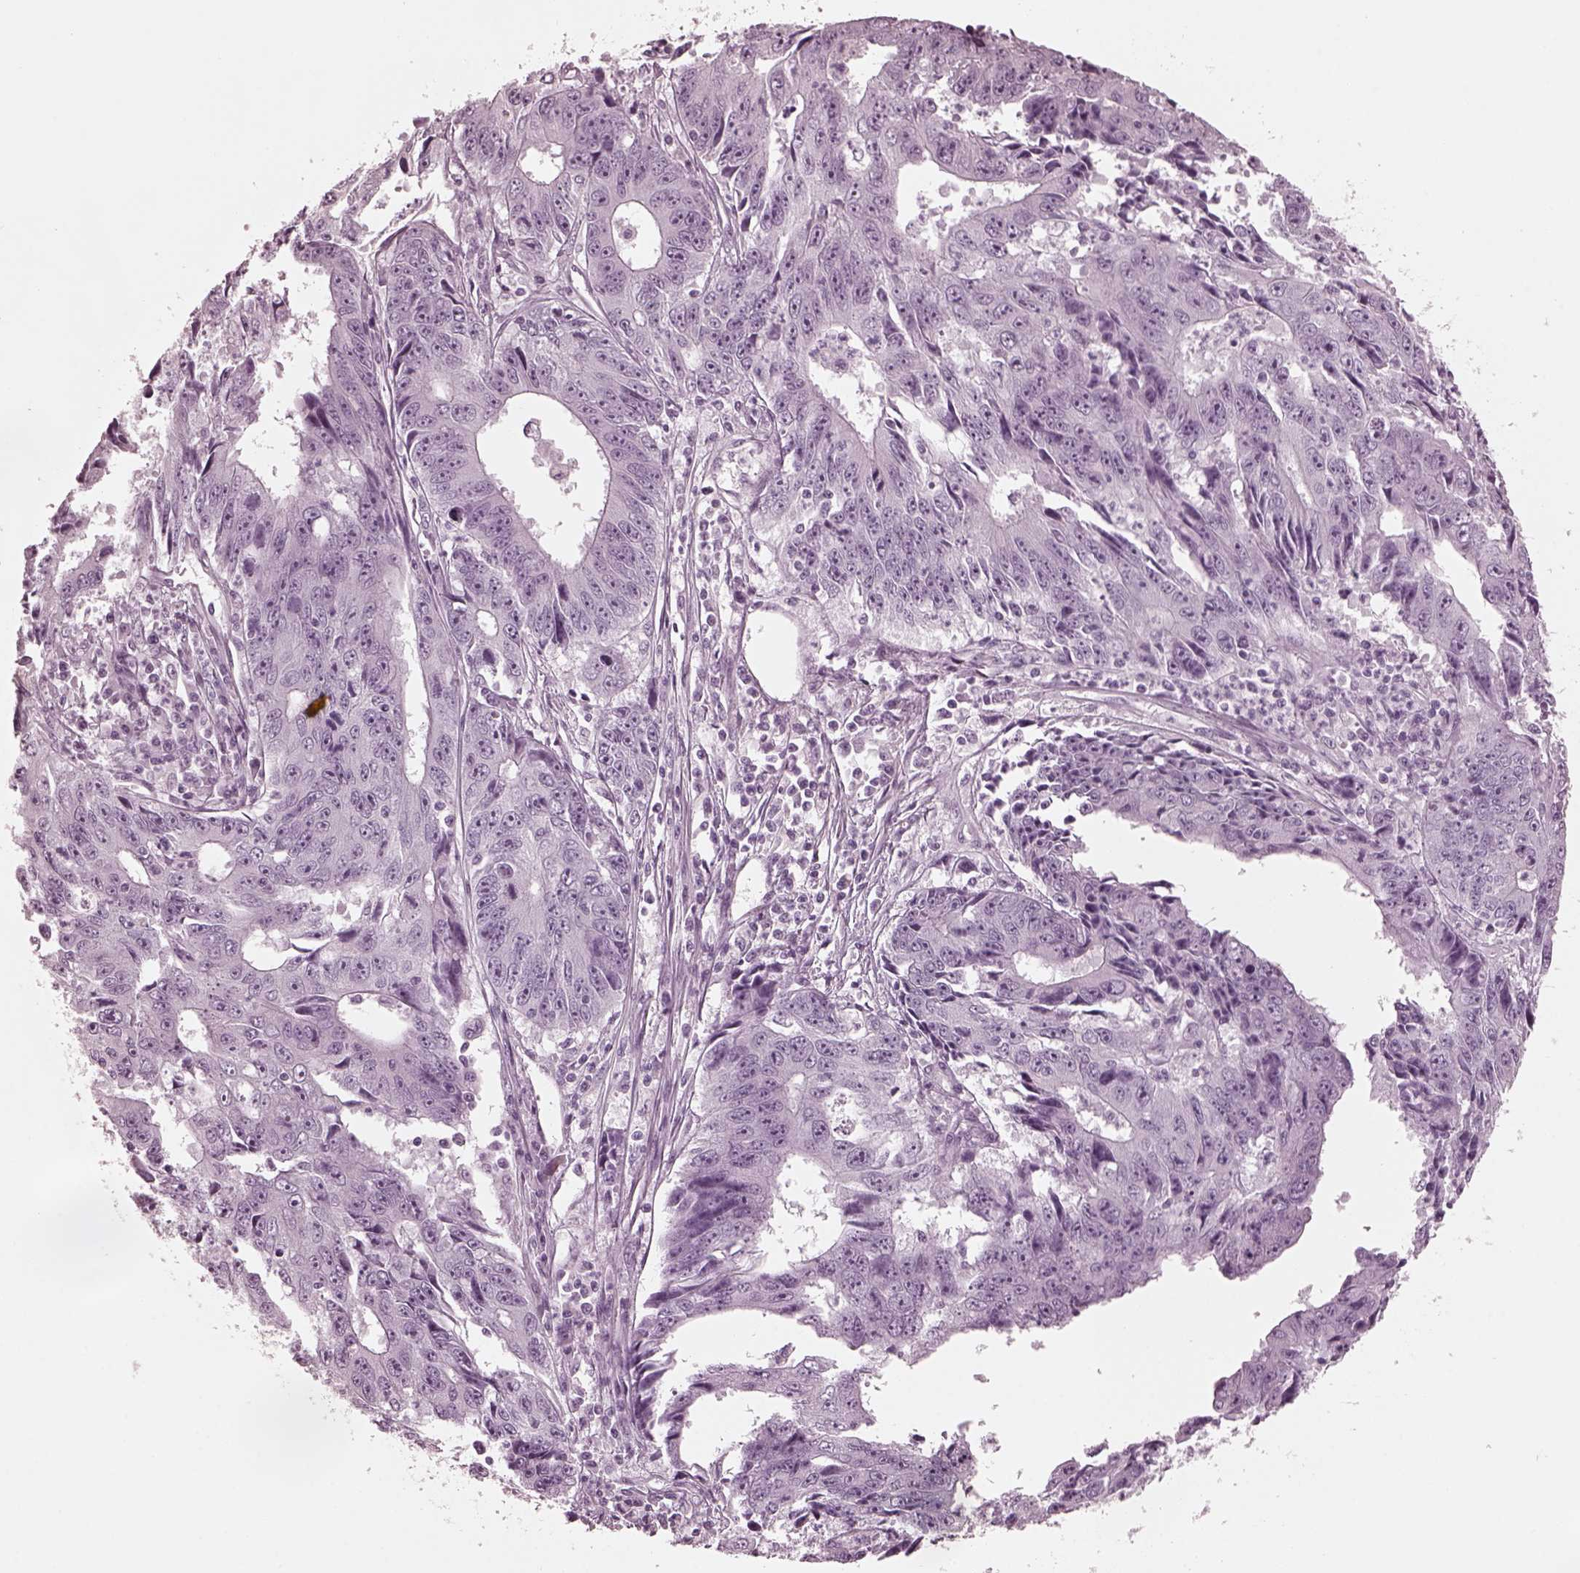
{"staining": {"intensity": "negative", "quantity": "none", "location": "none"}, "tissue": "liver cancer", "cell_type": "Tumor cells", "image_type": "cancer", "snomed": [{"axis": "morphology", "description": "Cholangiocarcinoma"}, {"axis": "topography", "description": "Liver"}], "caption": "Immunohistochemistry of liver cholangiocarcinoma shows no staining in tumor cells.", "gene": "GRM6", "patient": {"sex": "male", "age": 65}}